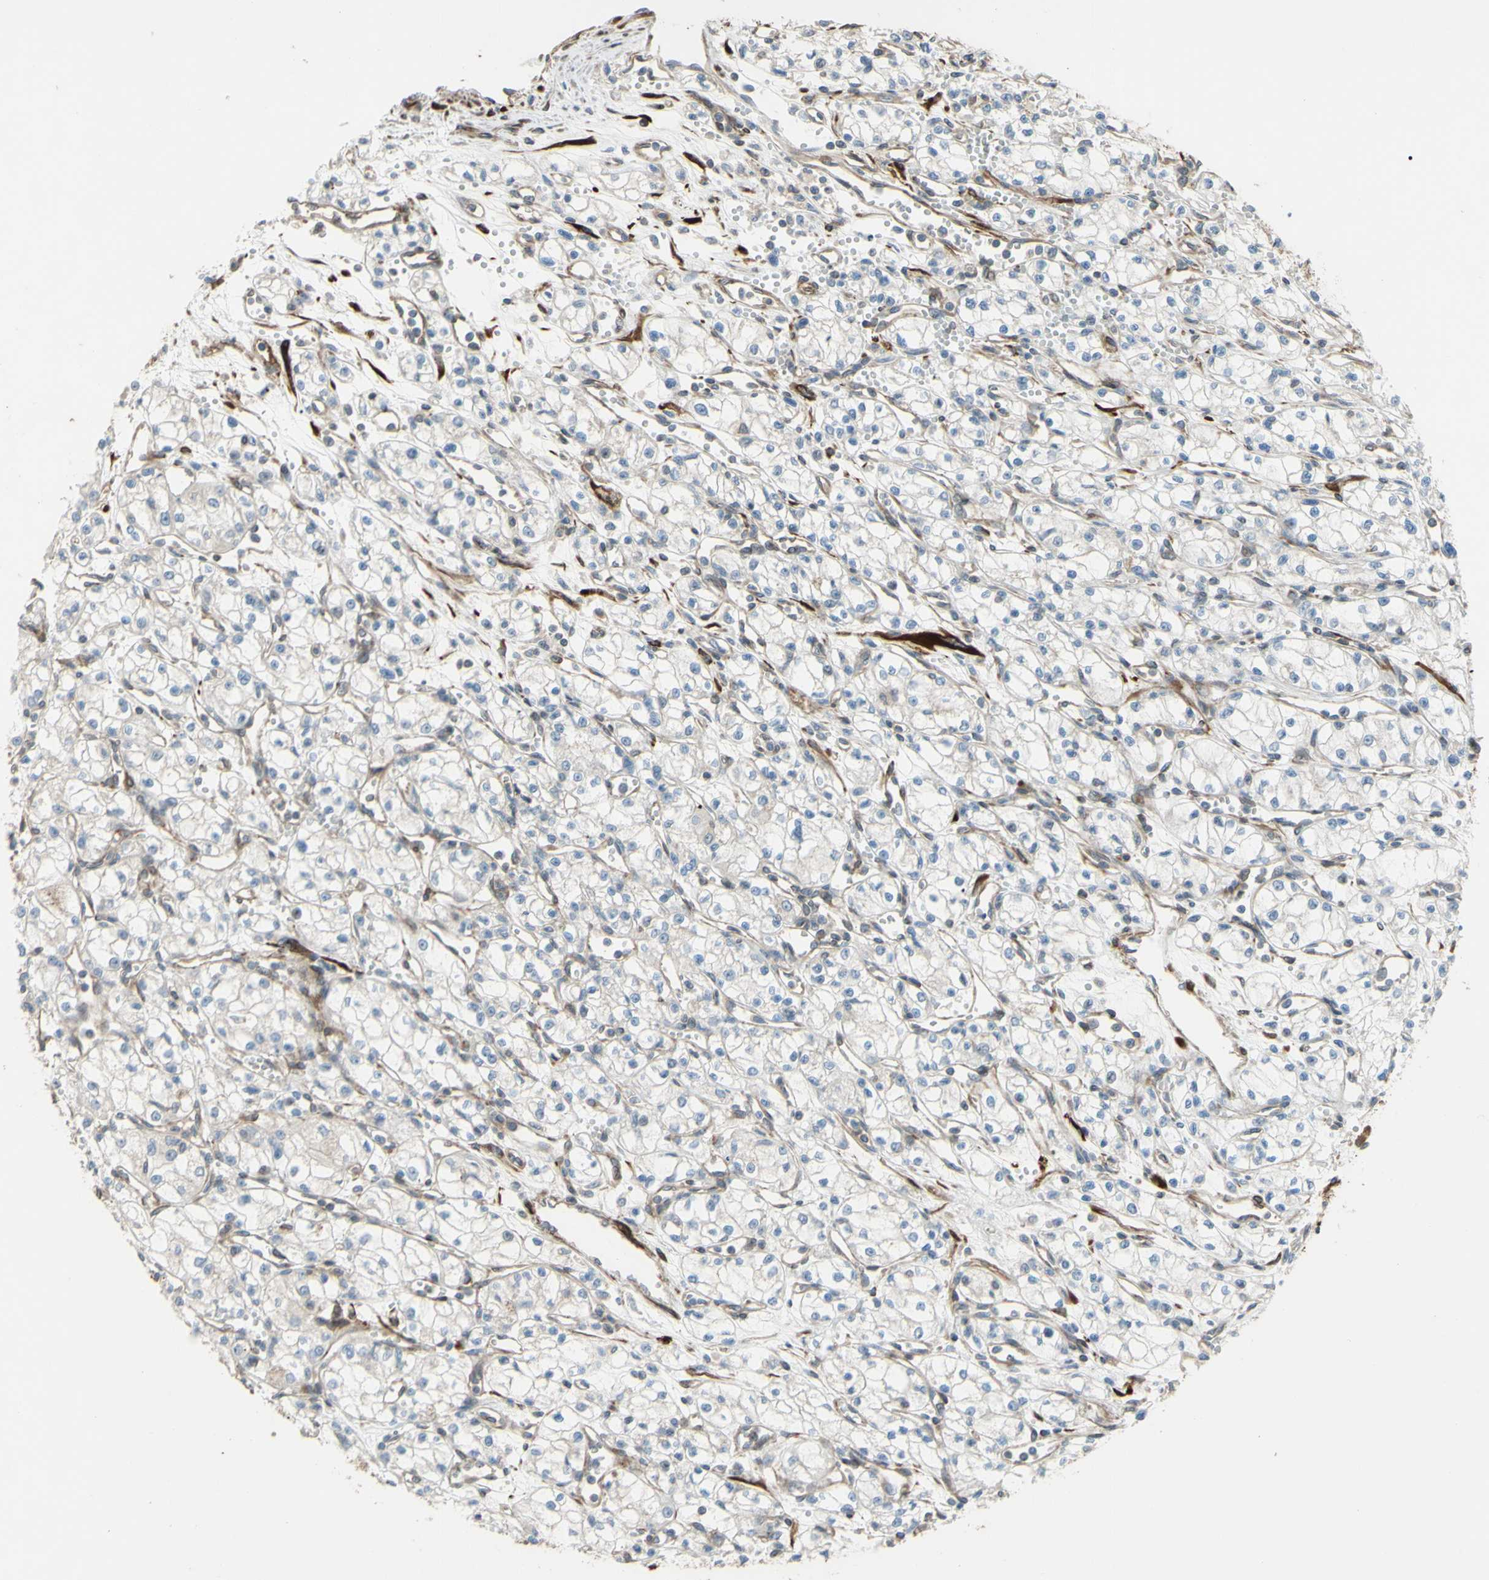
{"staining": {"intensity": "negative", "quantity": "none", "location": "none"}, "tissue": "renal cancer", "cell_type": "Tumor cells", "image_type": "cancer", "snomed": [{"axis": "morphology", "description": "Normal tissue, NOS"}, {"axis": "morphology", "description": "Adenocarcinoma, NOS"}, {"axis": "topography", "description": "Kidney"}], "caption": "A high-resolution histopathology image shows immunohistochemistry staining of renal adenocarcinoma, which demonstrates no significant positivity in tumor cells.", "gene": "PRAF2", "patient": {"sex": "male", "age": 59}}